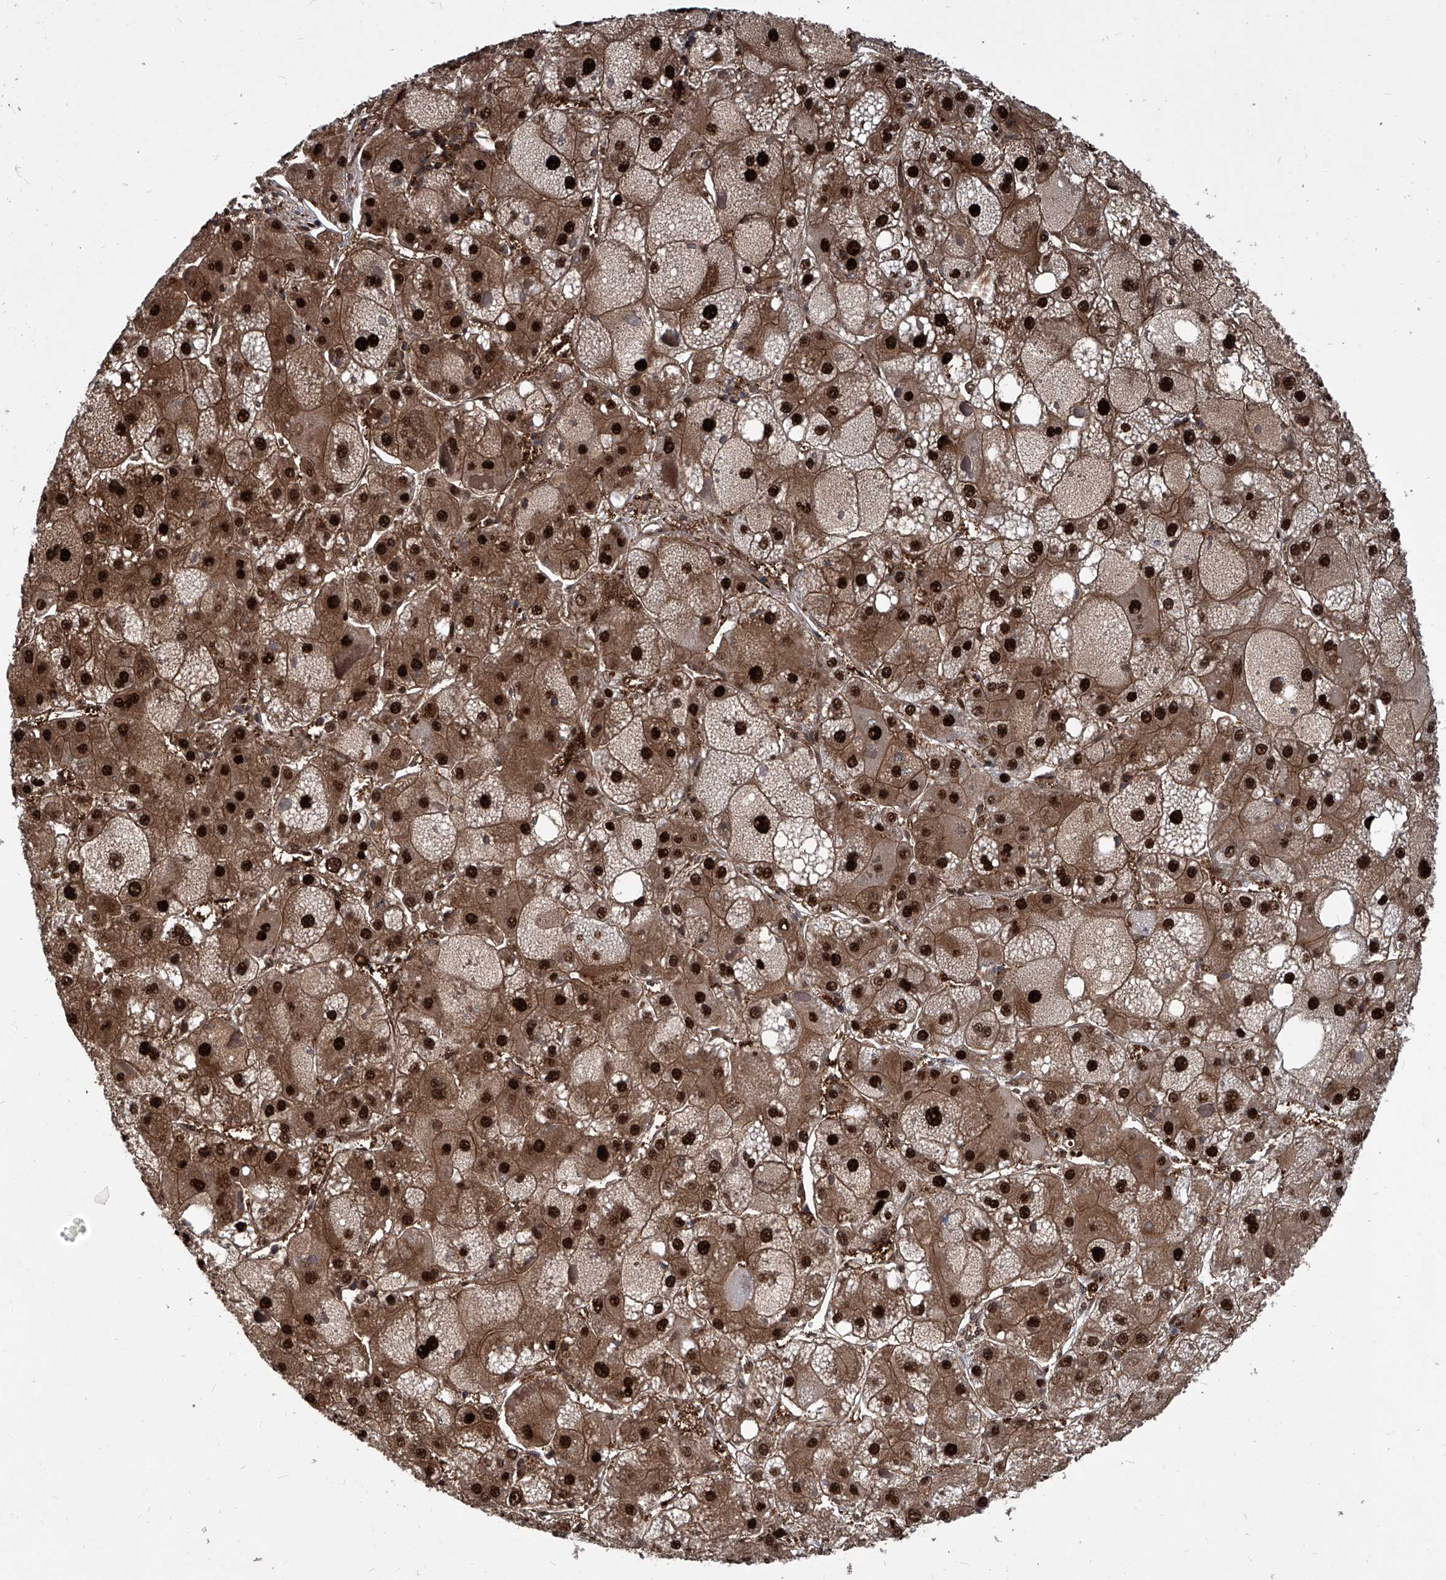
{"staining": {"intensity": "strong", "quantity": ">75%", "location": "cytoplasmic/membranous,nuclear"}, "tissue": "liver cancer", "cell_type": "Tumor cells", "image_type": "cancer", "snomed": [{"axis": "morphology", "description": "Carcinoma, Hepatocellular, NOS"}, {"axis": "topography", "description": "Liver"}], "caption": "Strong cytoplasmic/membranous and nuclear expression is appreciated in about >75% of tumor cells in liver cancer (hepatocellular carcinoma). (IHC, brightfield microscopy, high magnification).", "gene": "PSMB1", "patient": {"sex": "female", "age": 73}}